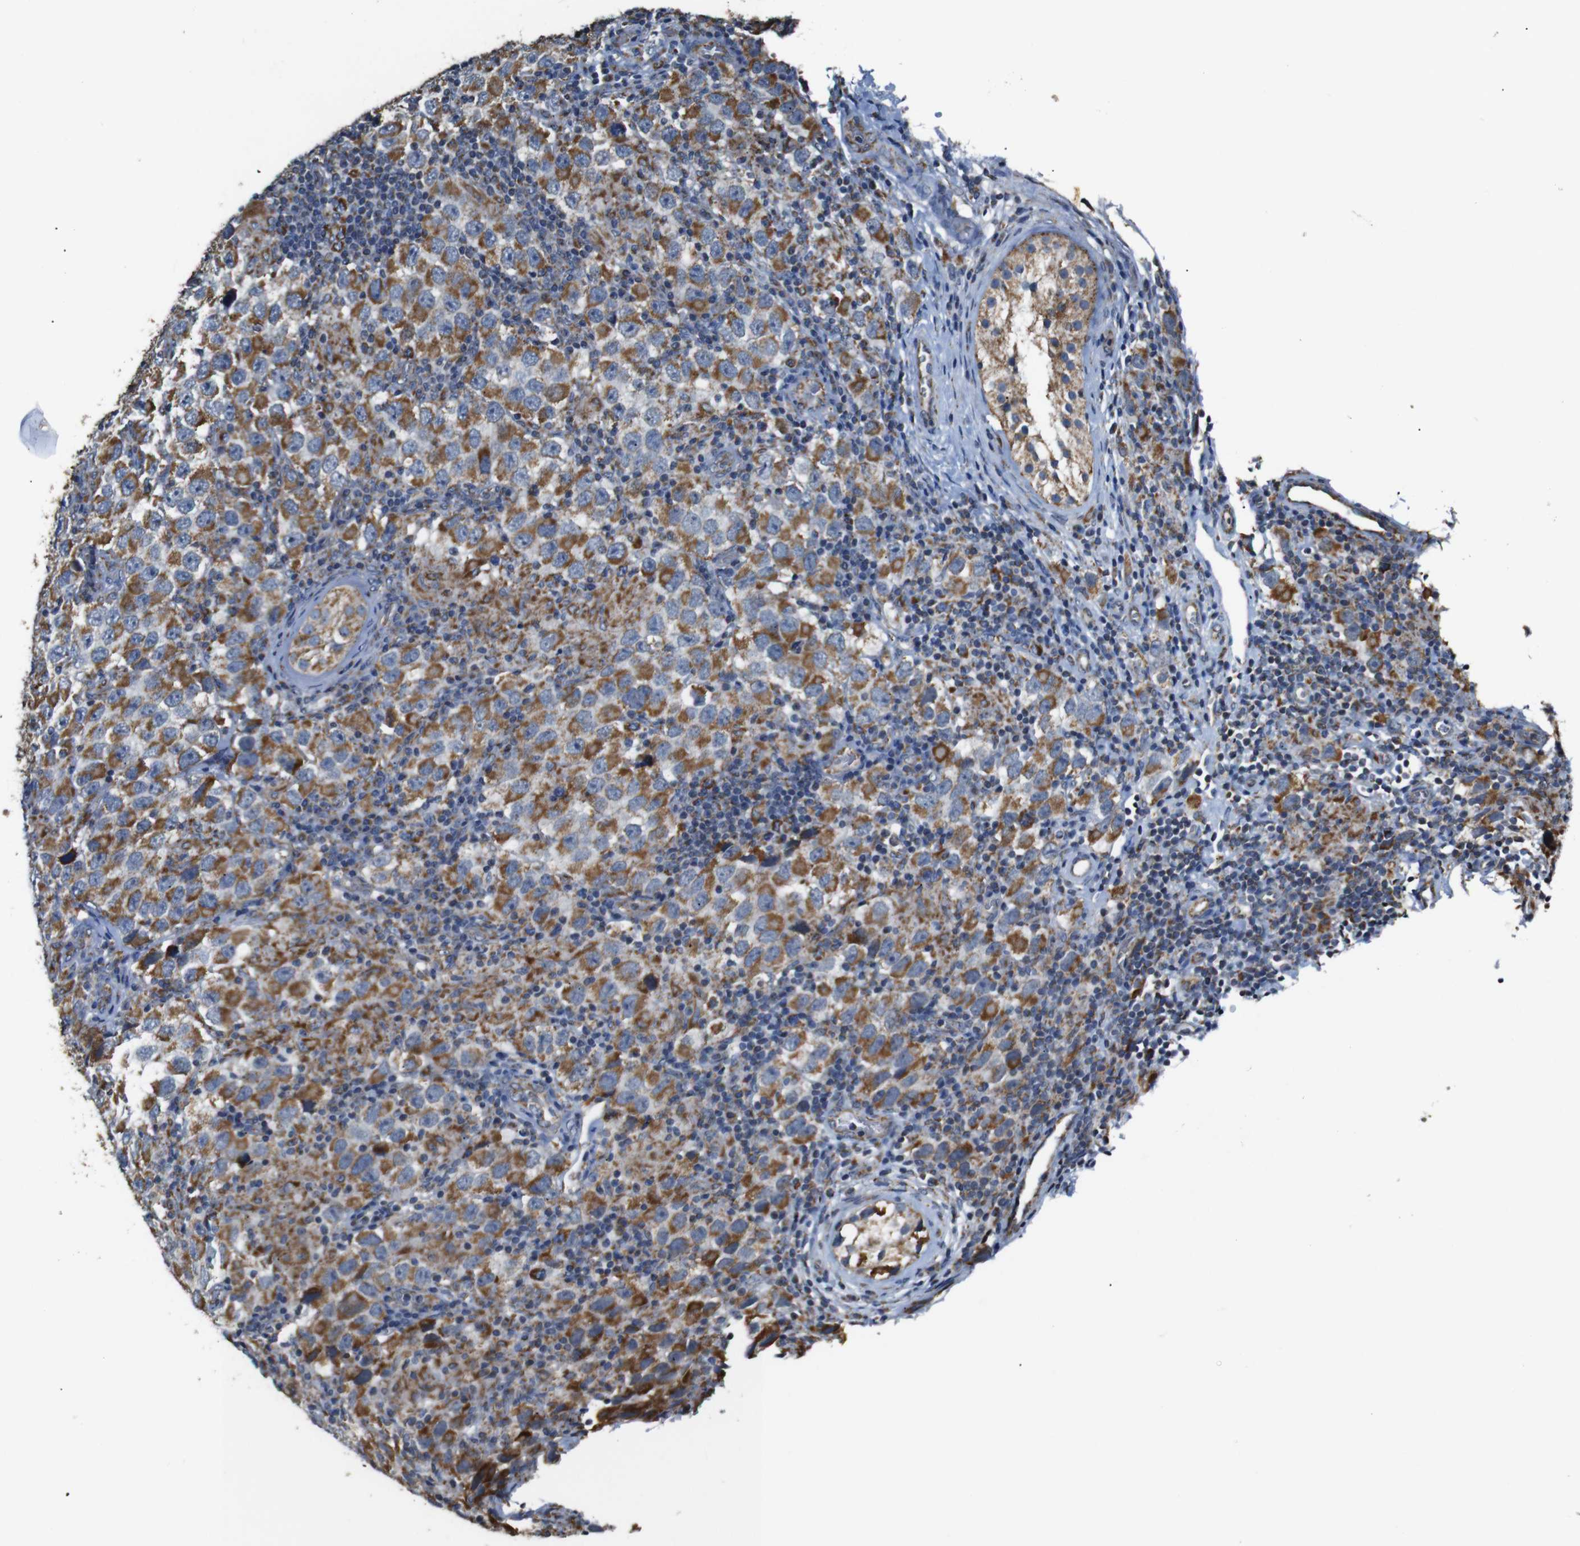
{"staining": {"intensity": "moderate", "quantity": ">75%", "location": "cytoplasmic/membranous"}, "tissue": "testis cancer", "cell_type": "Tumor cells", "image_type": "cancer", "snomed": [{"axis": "morphology", "description": "Carcinoma, Embryonal, NOS"}, {"axis": "topography", "description": "Testis"}], "caption": "About >75% of tumor cells in testis cancer (embryonal carcinoma) show moderate cytoplasmic/membranous protein expression as visualized by brown immunohistochemical staining.", "gene": "NR3C2", "patient": {"sex": "male", "age": 21}}